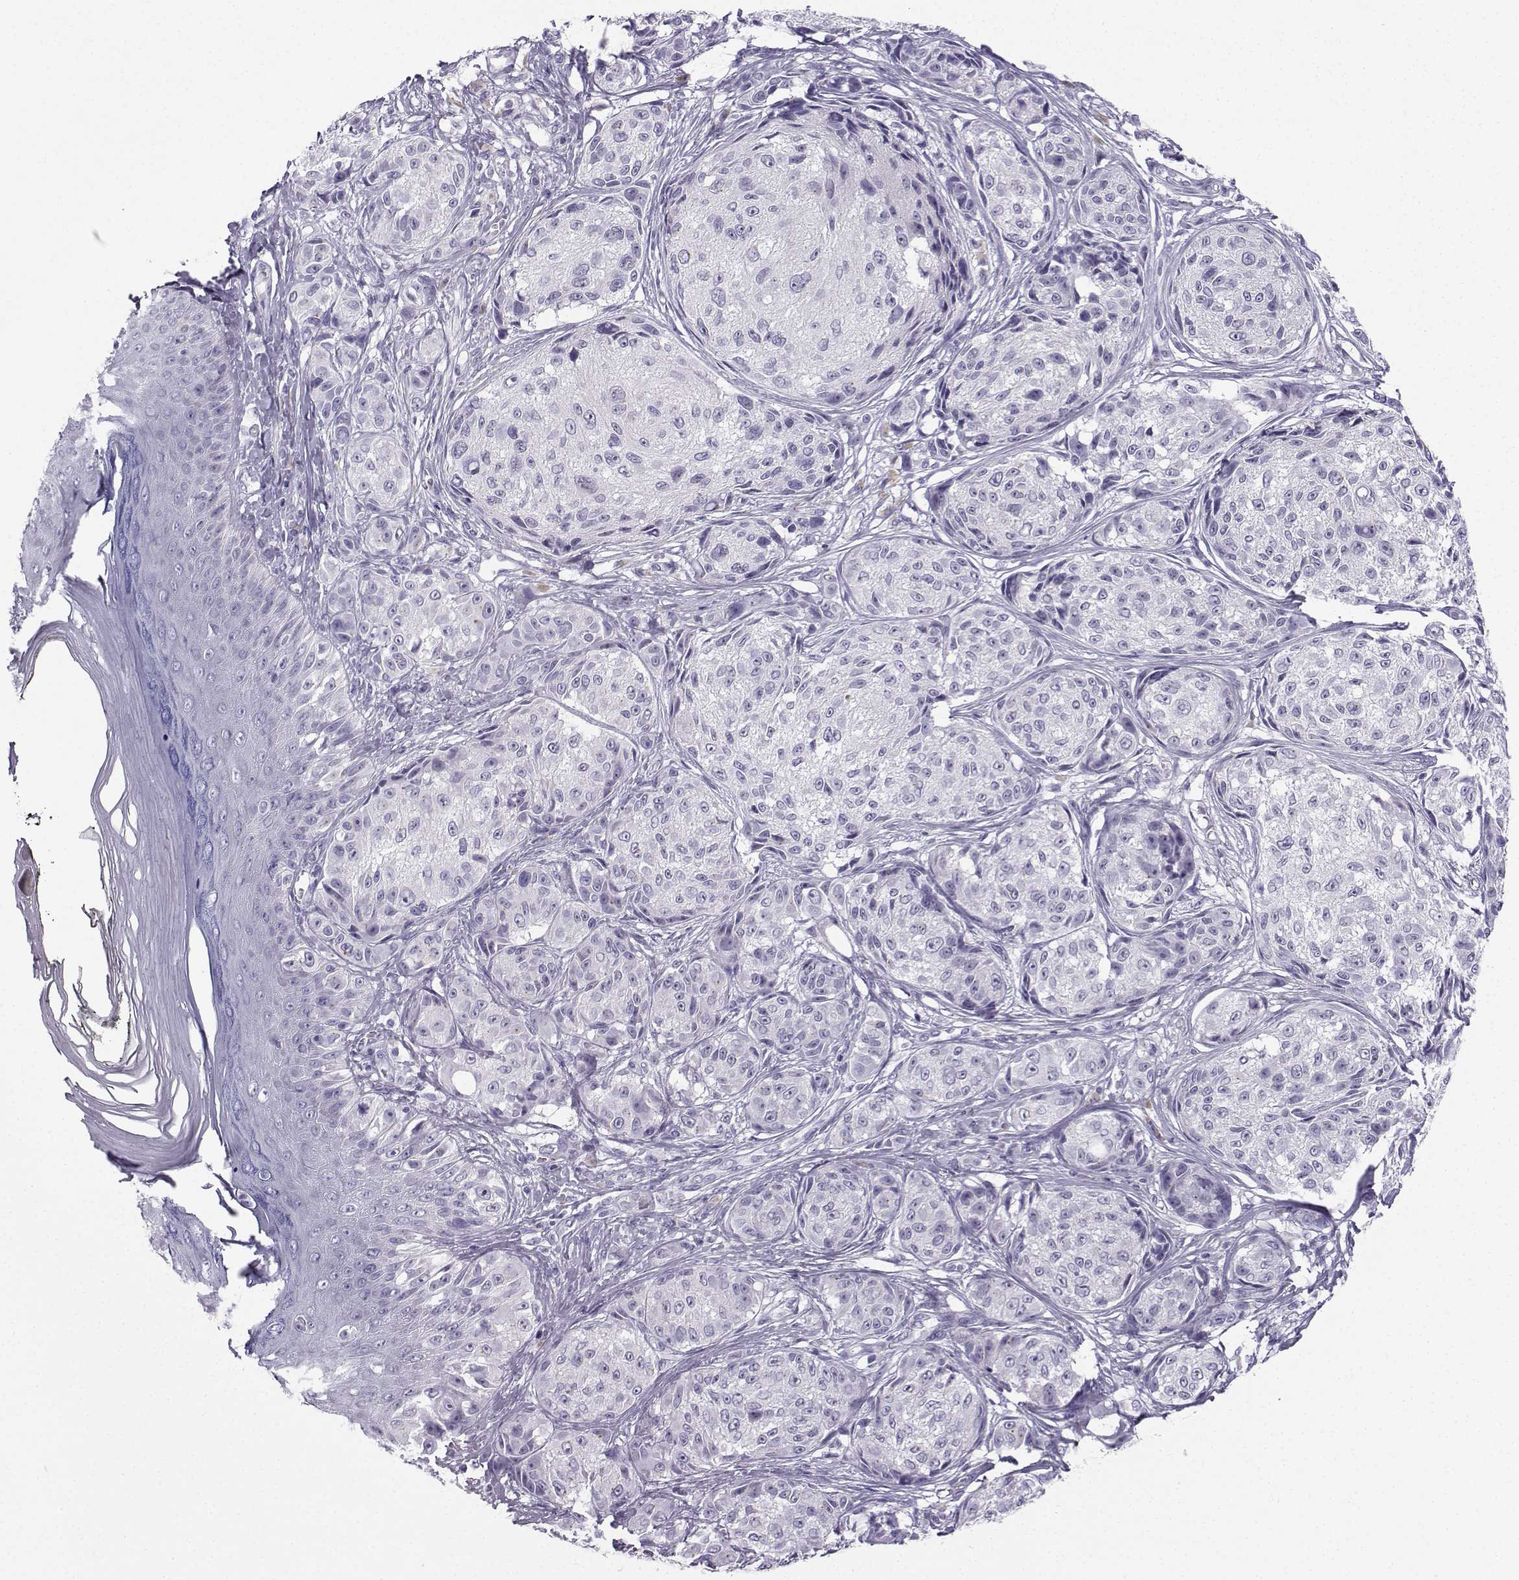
{"staining": {"intensity": "negative", "quantity": "none", "location": "none"}, "tissue": "melanoma", "cell_type": "Tumor cells", "image_type": "cancer", "snomed": [{"axis": "morphology", "description": "Malignant melanoma, NOS"}, {"axis": "topography", "description": "Skin"}], "caption": "Malignant melanoma stained for a protein using immunohistochemistry shows no staining tumor cells.", "gene": "ZBTB8B", "patient": {"sex": "male", "age": 61}}